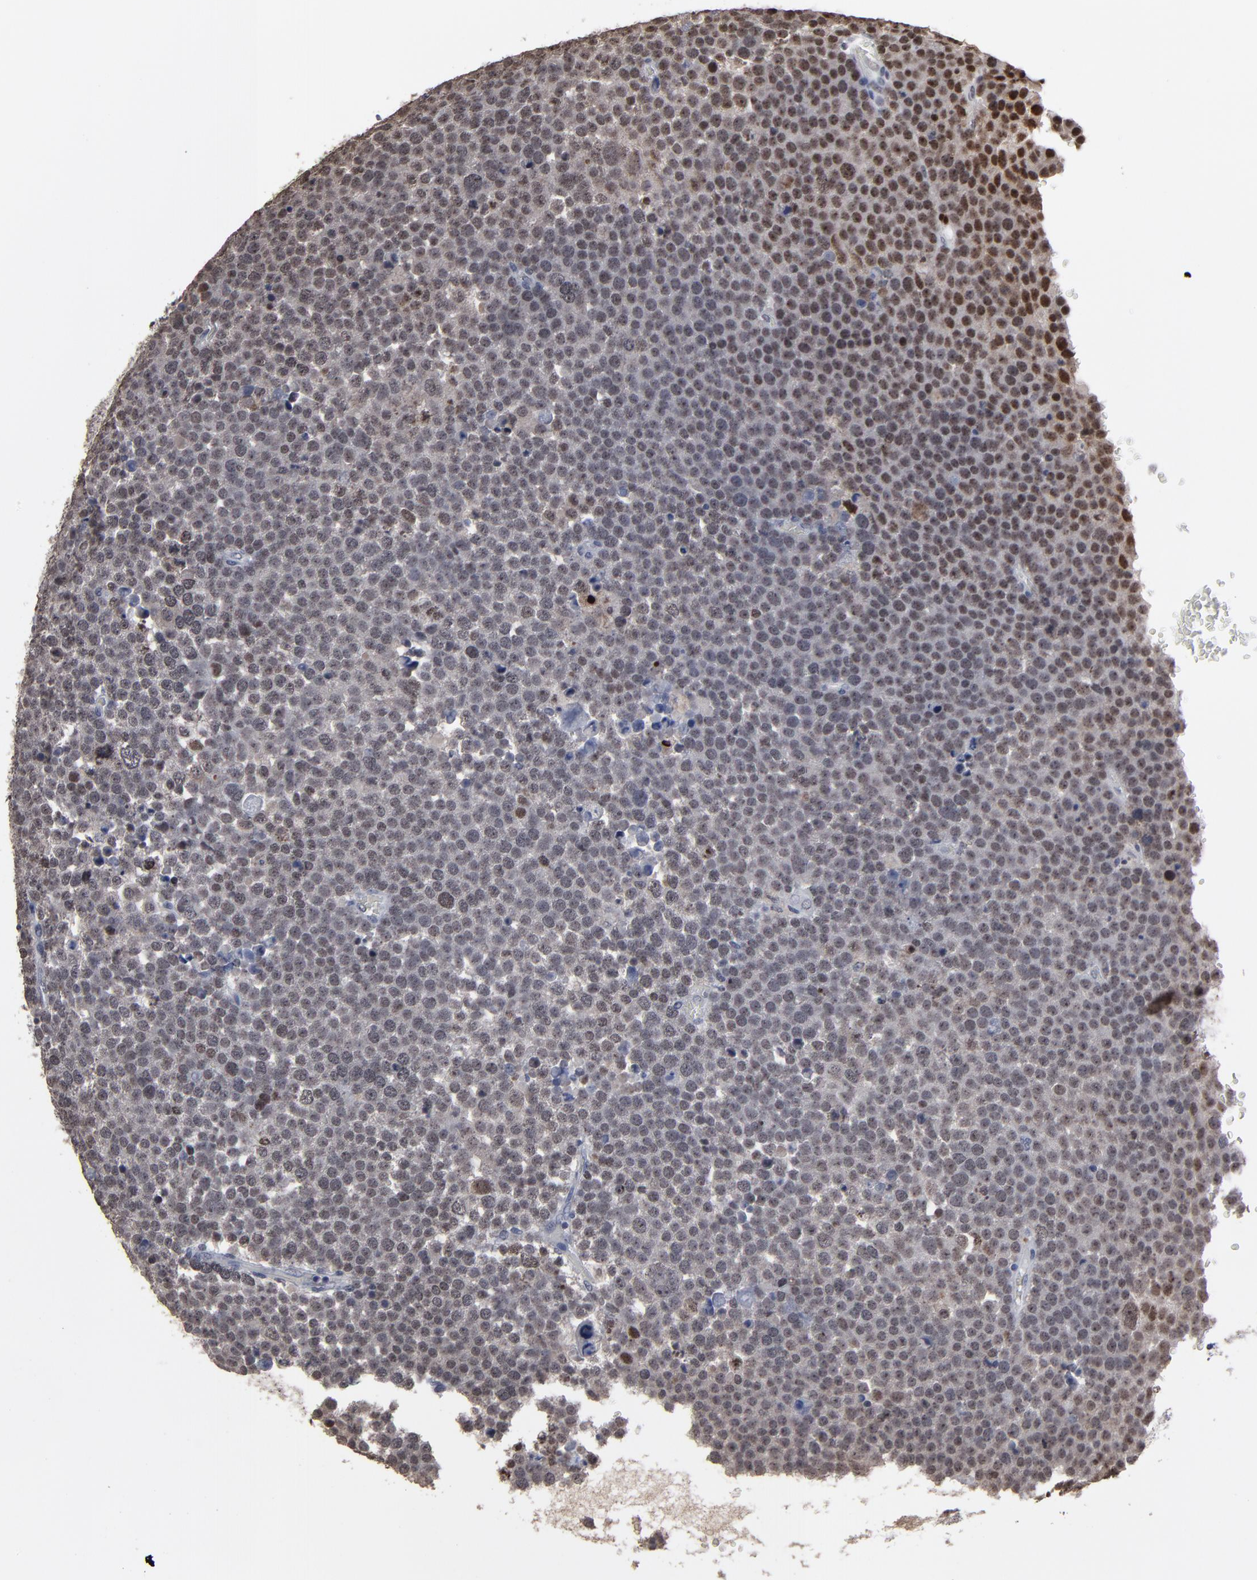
{"staining": {"intensity": "weak", "quantity": "25%-75%", "location": "nuclear"}, "tissue": "testis cancer", "cell_type": "Tumor cells", "image_type": "cancer", "snomed": [{"axis": "morphology", "description": "Seminoma, NOS"}, {"axis": "topography", "description": "Testis"}], "caption": "Protein expression analysis of testis cancer exhibits weak nuclear positivity in approximately 25%-75% of tumor cells. The staining is performed using DAB brown chromogen to label protein expression. The nuclei are counter-stained blue using hematoxylin.", "gene": "SSRP1", "patient": {"sex": "male", "age": 71}}